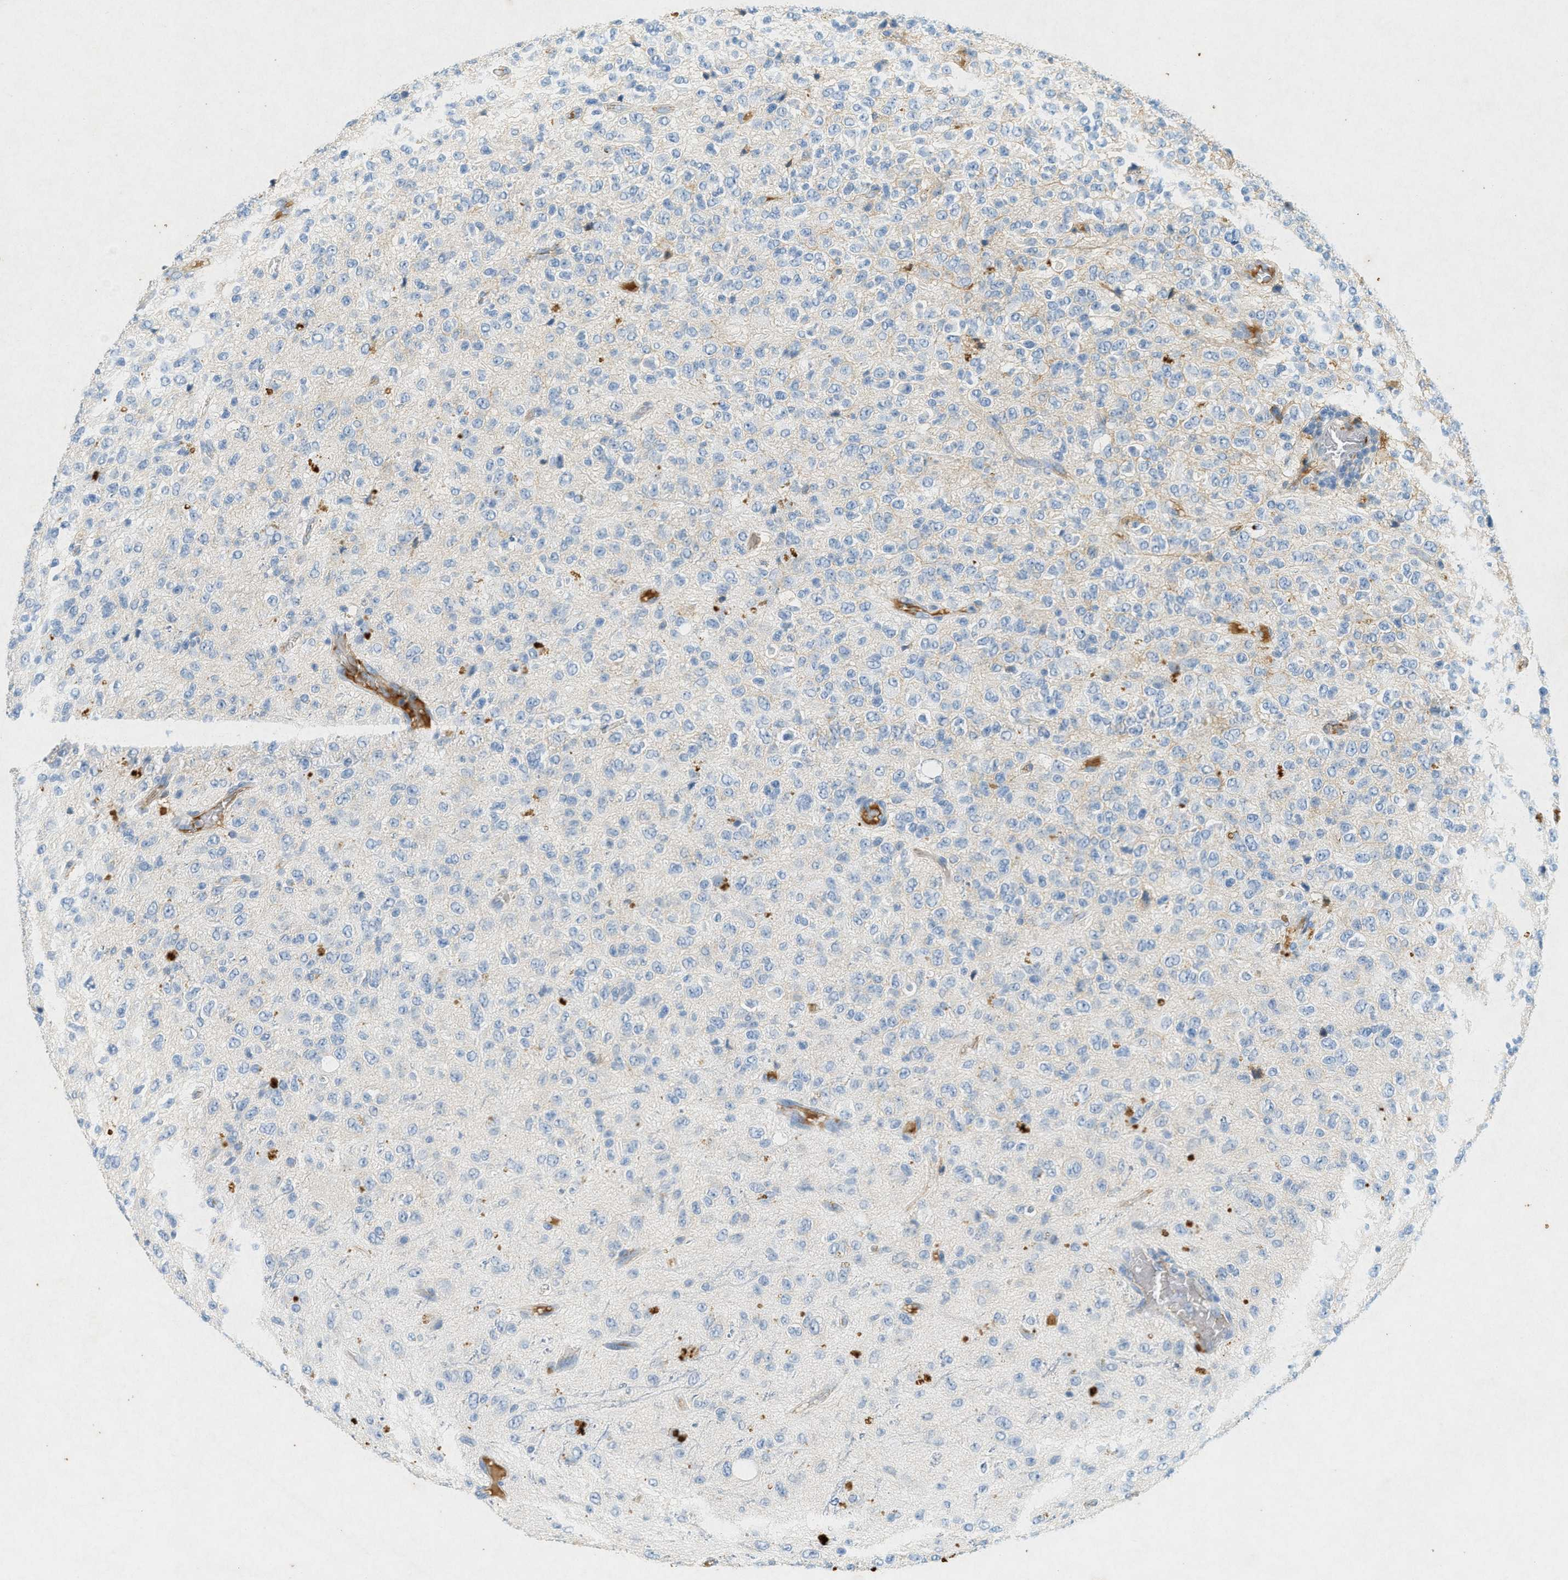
{"staining": {"intensity": "weak", "quantity": "<25%", "location": "cytoplasmic/membranous"}, "tissue": "glioma", "cell_type": "Tumor cells", "image_type": "cancer", "snomed": [{"axis": "morphology", "description": "Glioma, malignant, High grade"}, {"axis": "topography", "description": "pancreas cauda"}], "caption": "Immunohistochemistry histopathology image of glioma stained for a protein (brown), which shows no staining in tumor cells.", "gene": "F2", "patient": {"sex": "male", "age": 60}}